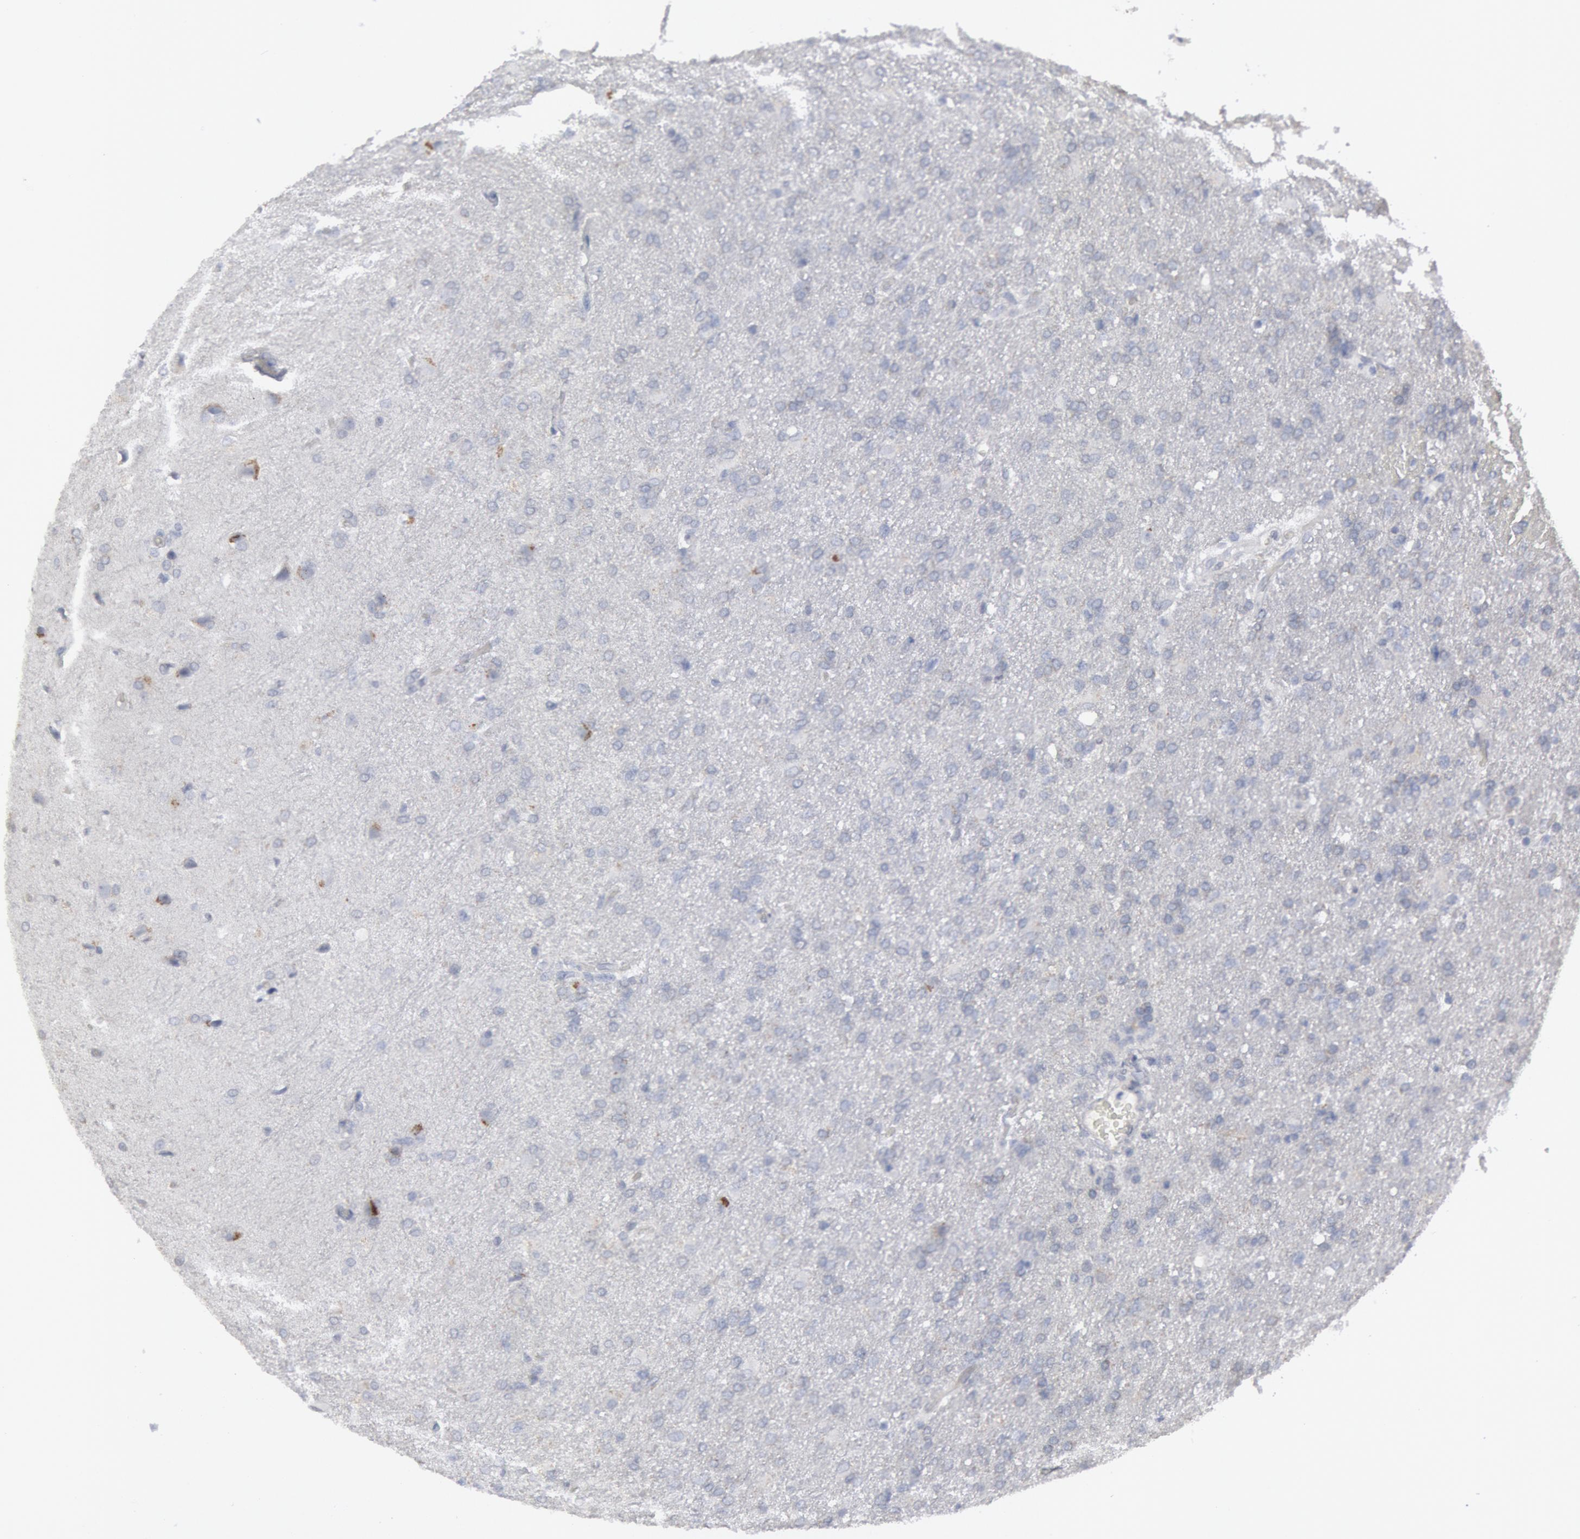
{"staining": {"intensity": "negative", "quantity": "none", "location": "none"}, "tissue": "glioma", "cell_type": "Tumor cells", "image_type": "cancer", "snomed": [{"axis": "morphology", "description": "Glioma, malignant, High grade"}, {"axis": "topography", "description": "Brain"}], "caption": "A micrograph of malignant high-grade glioma stained for a protein shows no brown staining in tumor cells.", "gene": "DMC1", "patient": {"sex": "male", "age": 68}}